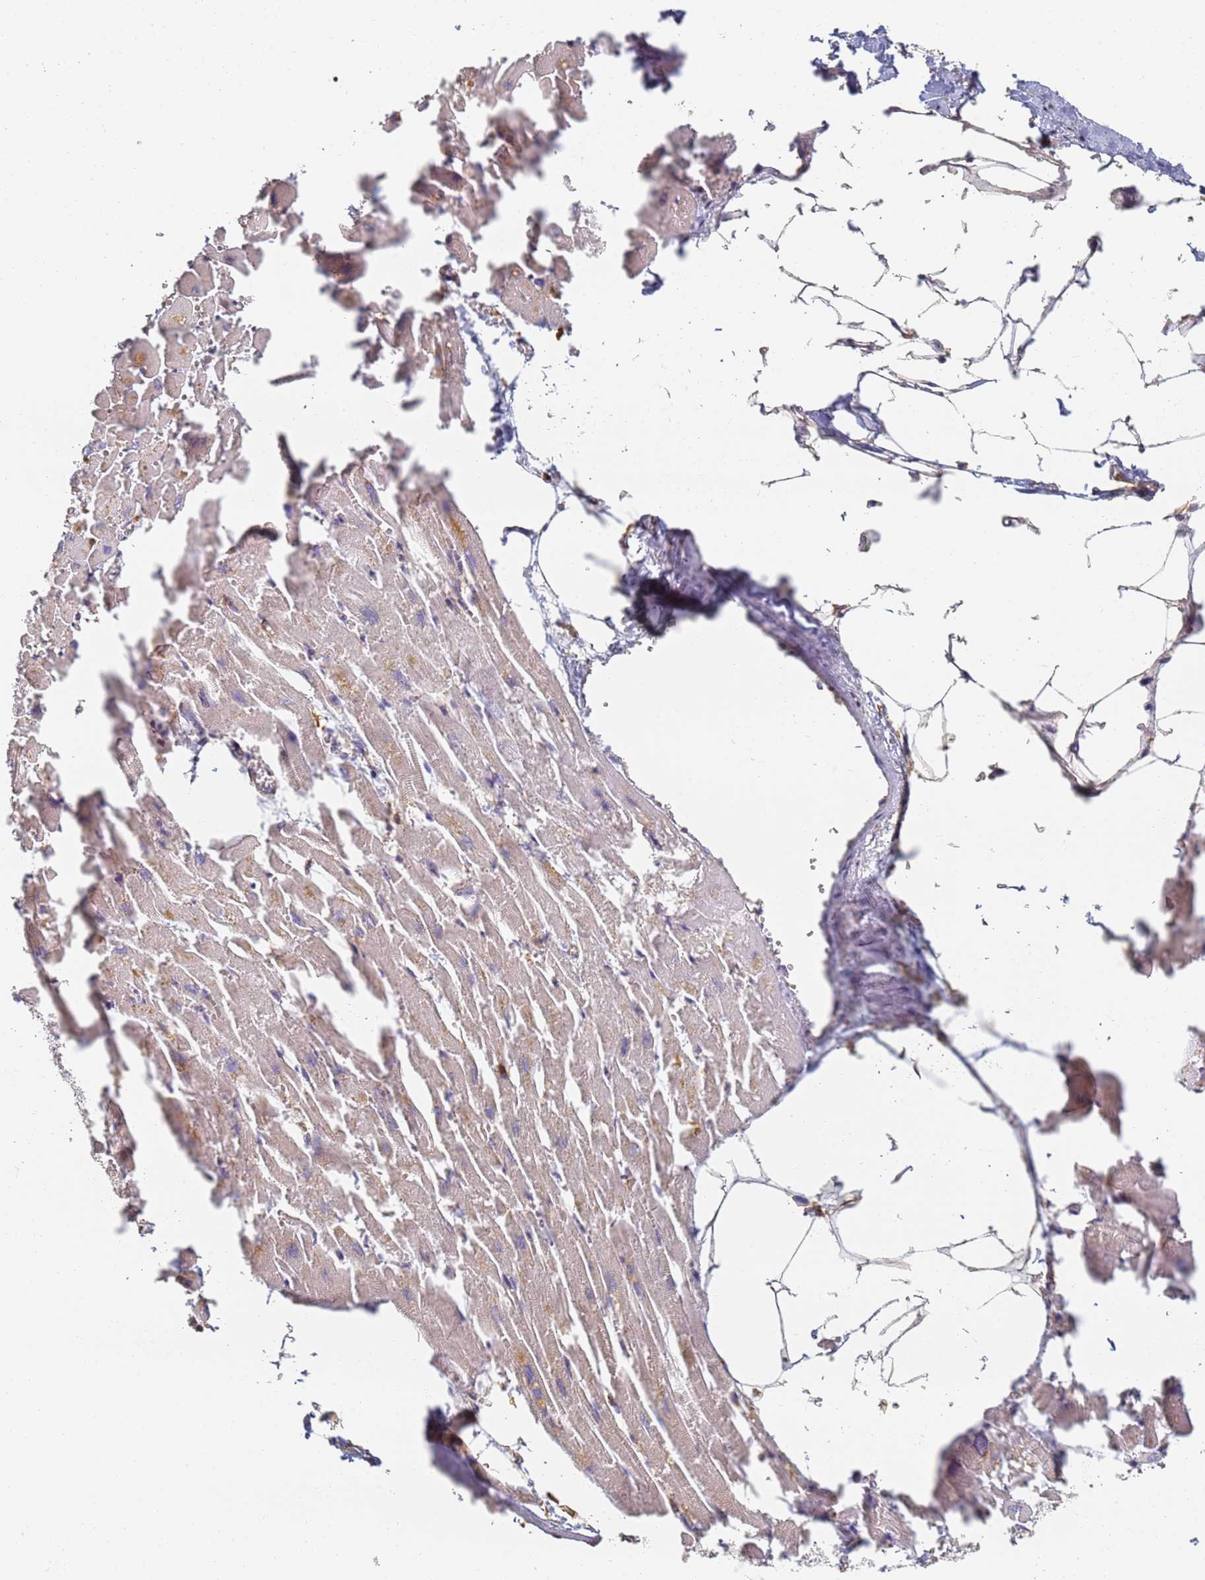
{"staining": {"intensity": "weak", "quantity": "<25%", "location": "cytoplasmic/membranous"}, "tissue": "heart muscle", "cell_type": "Cardiomyocytes", "image_type": "normal", "snomed": [{"axis": "morphology", "description": "Normal tissue, NOS"}, {"axis": "topography", "description": "Heart"}], "caption": "A high-resolution photomicrograph shows immunohistochemistry staining of normal heart muscle, which reveals no significant staining in cardiomyocytes. Brightfield microscopy of IHC stained with DAB (brown) and hematoxylin (blue), captured at high magnification.", "gene": "BIN2", "patient": {"sex": "female", "age": 64}}